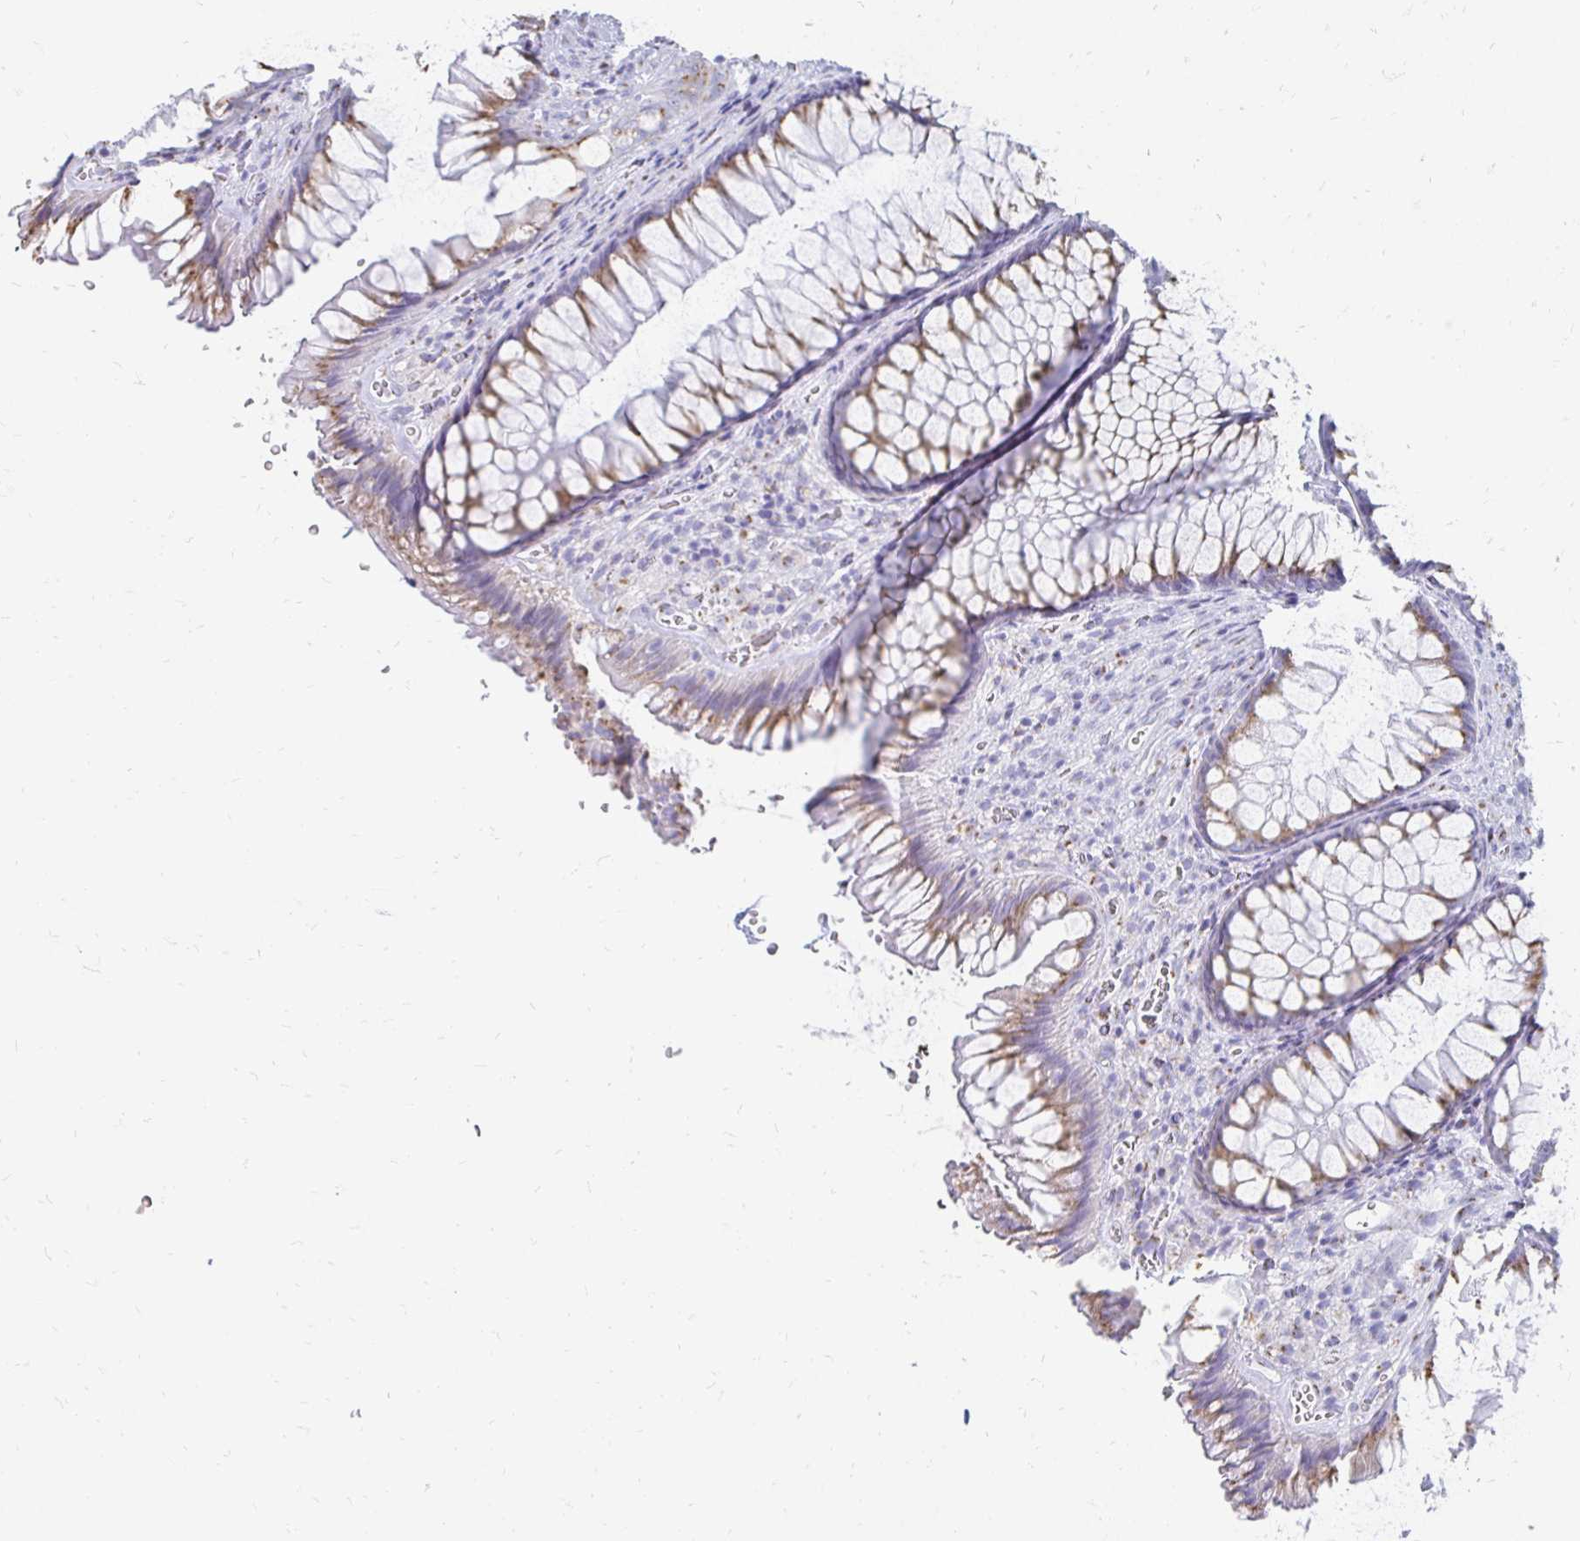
{"staining": {"intensity": "moderate", "quantity": "25%-75%", "location": "cytoplasmic/membranous"}, "tissue": "rectum", "cell_type": "Glandular cells", "image_type": "normal", "snomed": [{"axis": "morphology", "description": "Normal tissue, NOS"}, {"axis": "topography", "description": "Rectum"}], "caption": "Moderate cytoplasmic/membranous expression for a protein is appreciated in about 25%-75% of glandular cells of unremarkable rectum using immunohistochemistry (IHC).", "gene": "PAGE4", "patient": {"sex": "male", "age": 53}}